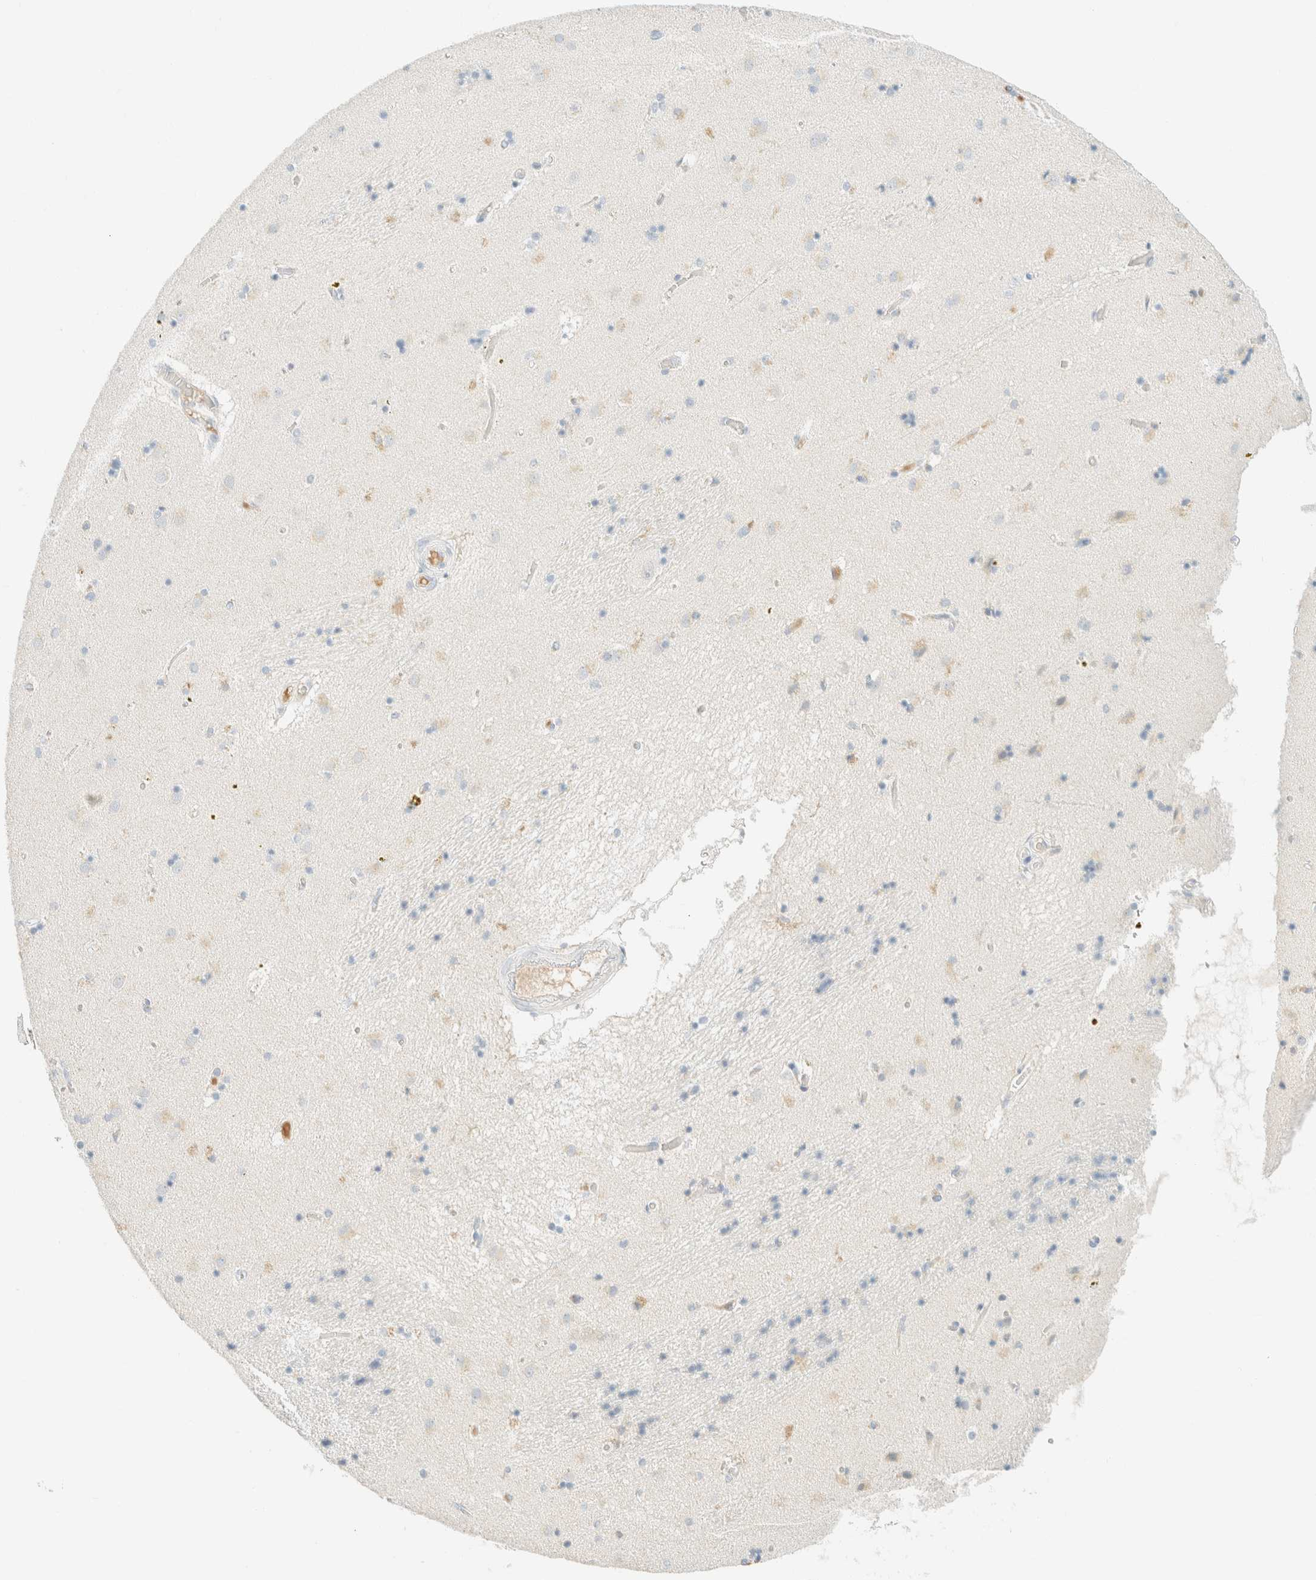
{"staining": {"intensity": "weak", "quantity": "<25%", "location": "cytoplasmic/membranous"}, "tissue": "caudate", "cell_type": "Glial cells", "image_type": "normal", "snomed": [{"axis": "morphology", "description": "Normal tissue, NOS"}, {"axis": "topography", "description": "Lateral ventricle wall"}], "caption": "This is an immunohistochemistry image of unremarkable human caudate. There is no expression in glial cells.", "gene": "GPA33", "patient": {"sex": "male", "age": 70}}